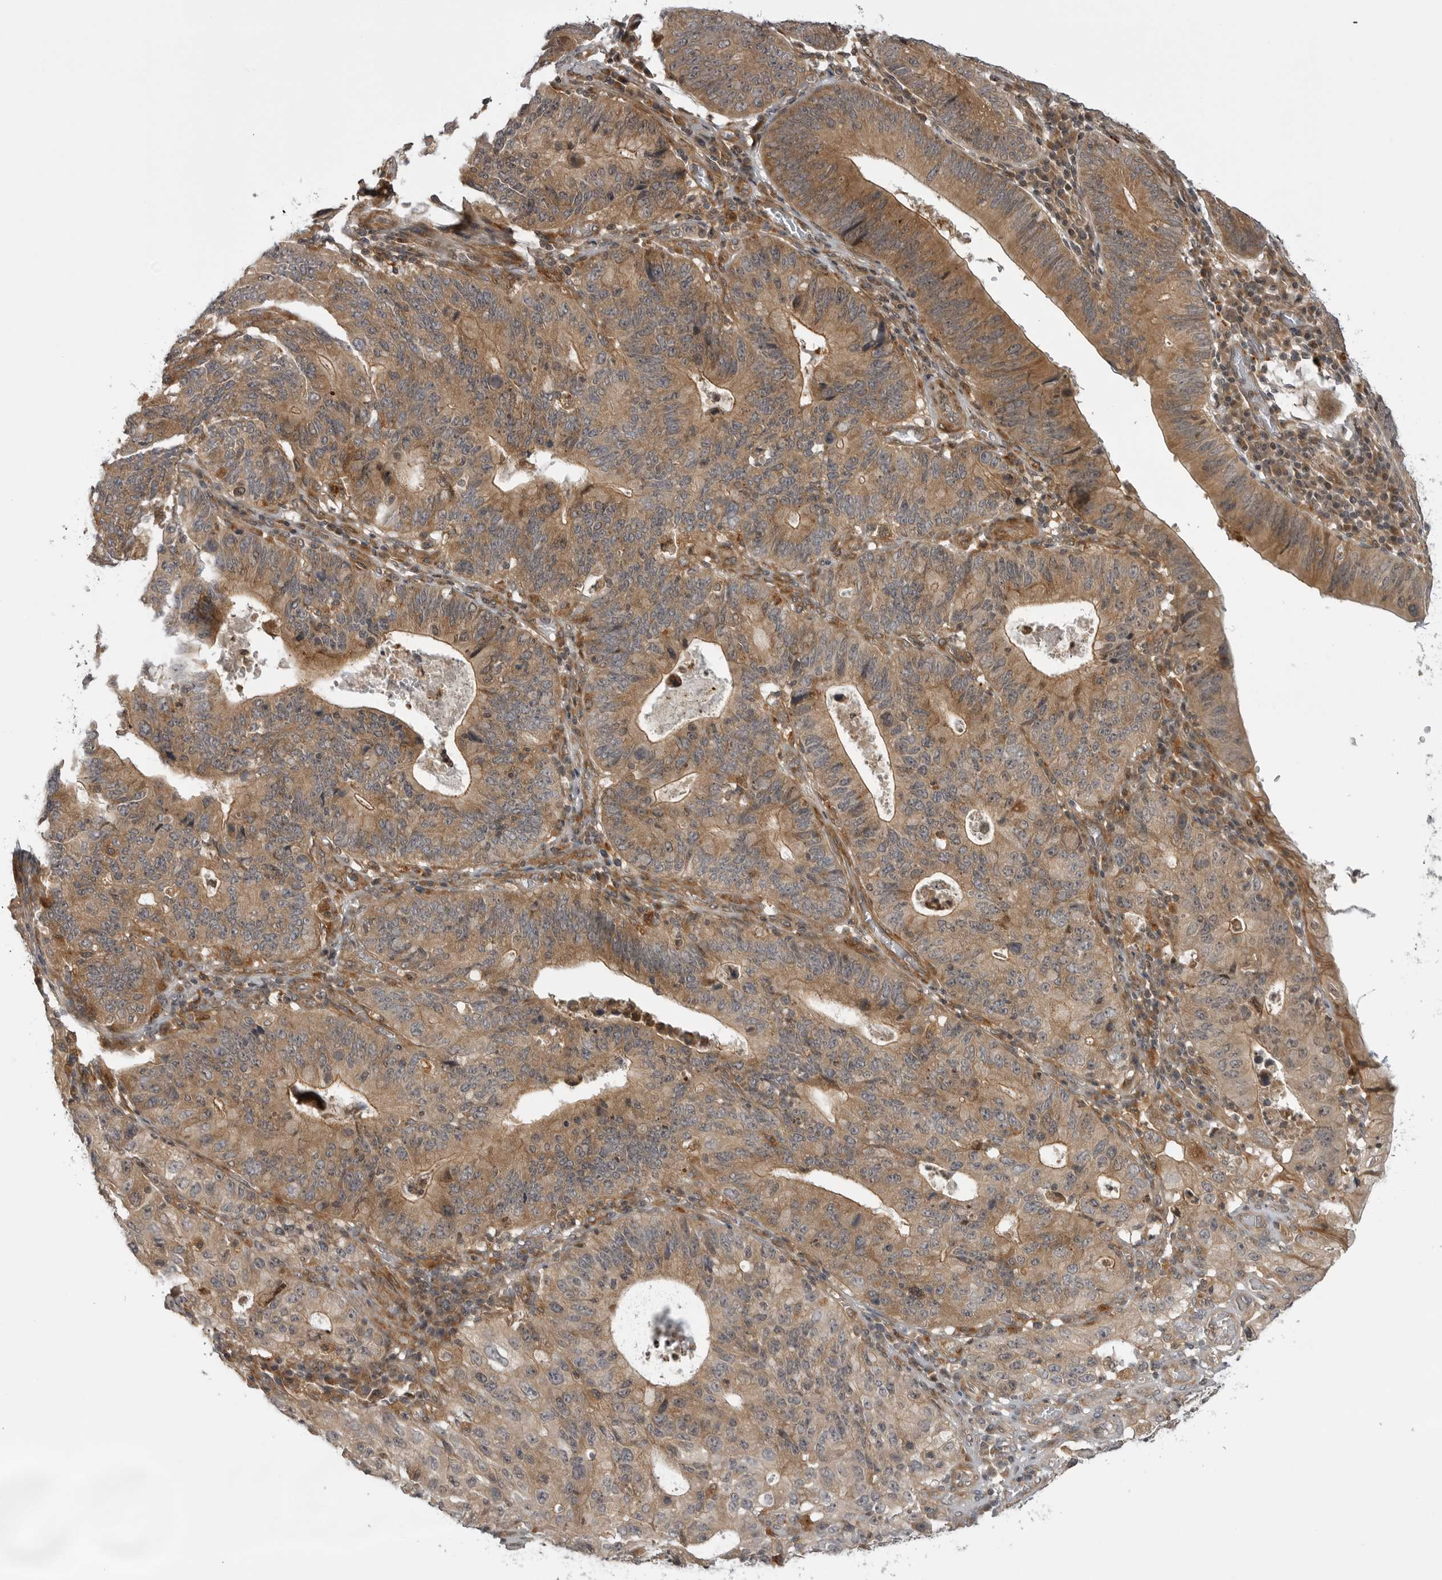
{"staining": {"intensity": "moderate", "quantity": ">75%", "location": "cytoplasmic/membranous"}, "tissue": "stomach cancer", "cell_type": "Tumor cells", "image_type": "cancer", "snomed": [{"axis": "morphology", "description": "Adenocarcinoma, NOS"}, {"axis": "topography", "description": "Stomach"}], "caption": "The photomicrograph reveals immunohistochemical staining of stomach cancer. There is moderate cytoplasmic/membranous positivity is appreciated in about >75% of tumor cells. Using DAB (3,3'-diaminobenzidine) (brown) and hematoxylin (blue) stains, captured at high magnification using brightfield microscopy.", "gene": "LRRC45", "patient": {"sex": "male", "age": 59}}